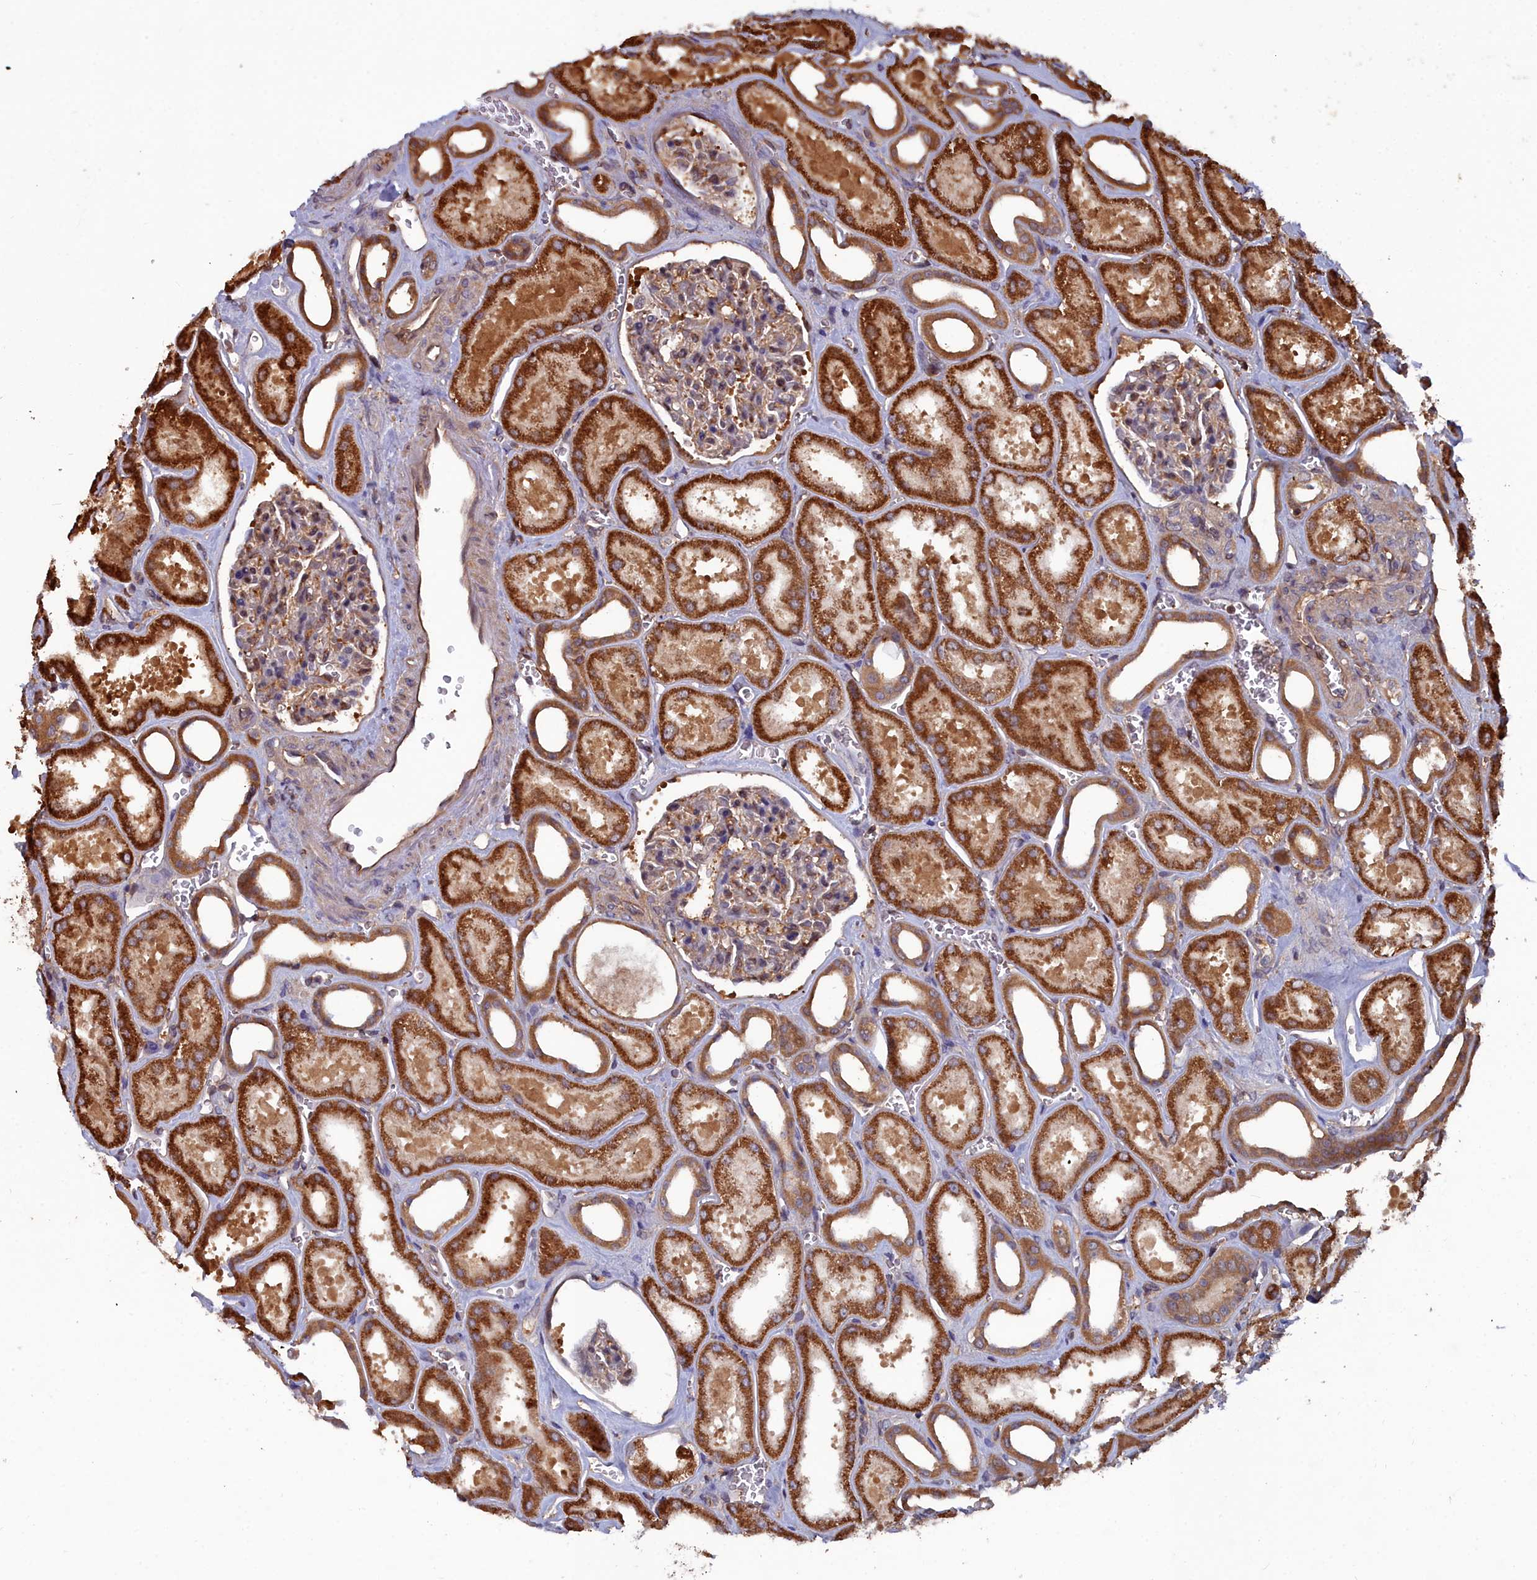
{"staining": {"intensity": "moderate", "quantity": "<25%", "location": "cytoplasmic/membranous"}, "tissue": "kidney", "cell_type": "Cells in glomeruli", "image_type": "normal", "snomed": [{"axis": "morphology", "description": "Normal tissue, NOS"}, {"axis": "morphology", "description": "Adenocarcinoma, NOS"}, {"axis": "topography", "description": "Kidney"}], "caption": "DAB (3,3'-diaminobenzidine) immunohistochemical staining of benign human kidney displays moderate cytoplasmic/membranous protein expression in approximately <25% of cells in glomeruli.", "gene": "GFRA2", "patient": {"sex": "female", "age": 68}}